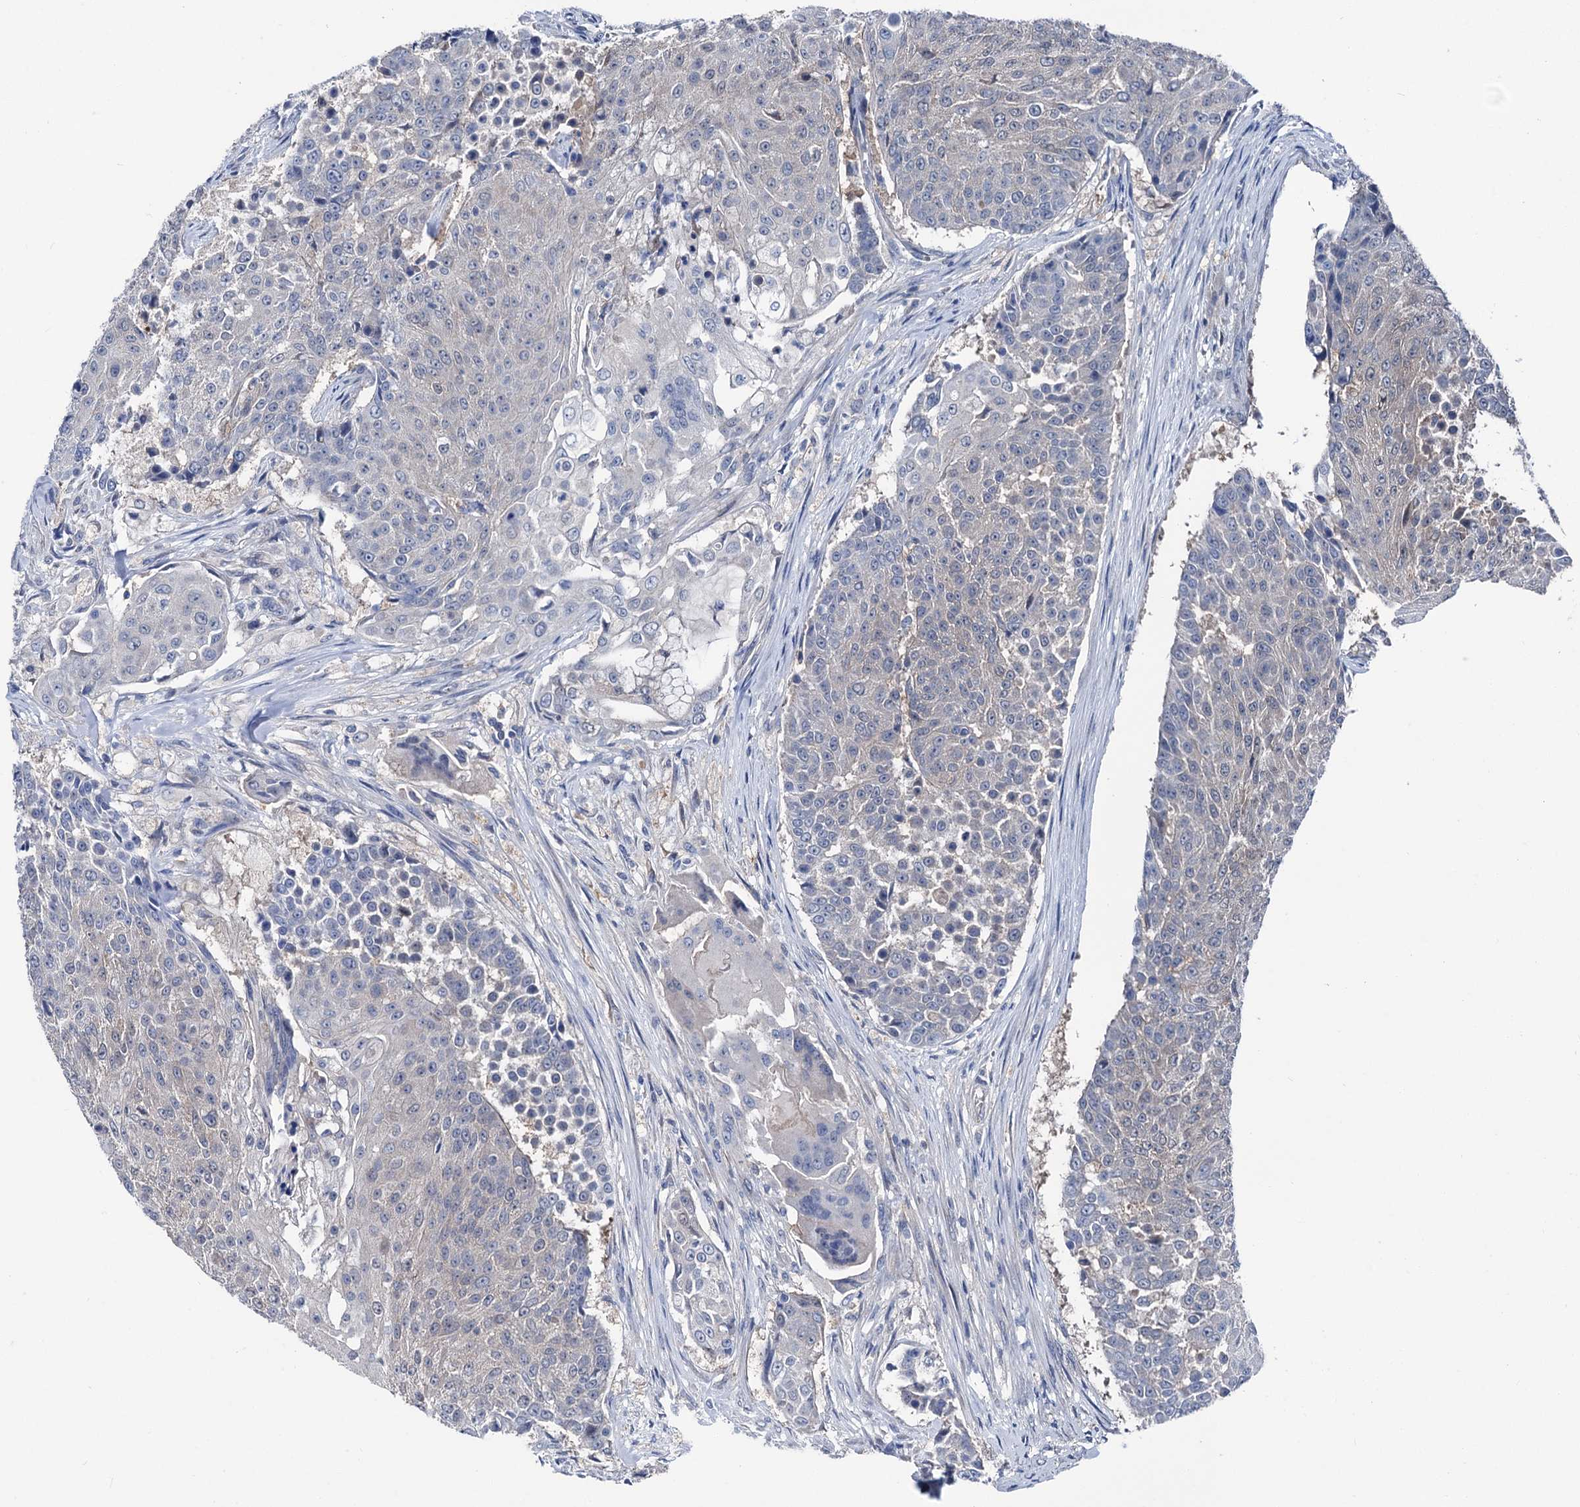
{"staining": {"intensity": "negative", "quantity": "none", "location": "none"}, "tissue": "urothelial cancer", "cell_type": "Tumor cells", "image_type": "cancer", "snomed": [{"axis": "morphology", "description": "Urothelial carcinoma, High grade"}, {"axis": "topography", "description": "Urinary bladder"}], "caption": "Immunohistochemical staining of human urothelial cancer displays no significant staining in tumor cells.", "gene": "GLO1", "patient": {"sex": "female", "age": 63}}